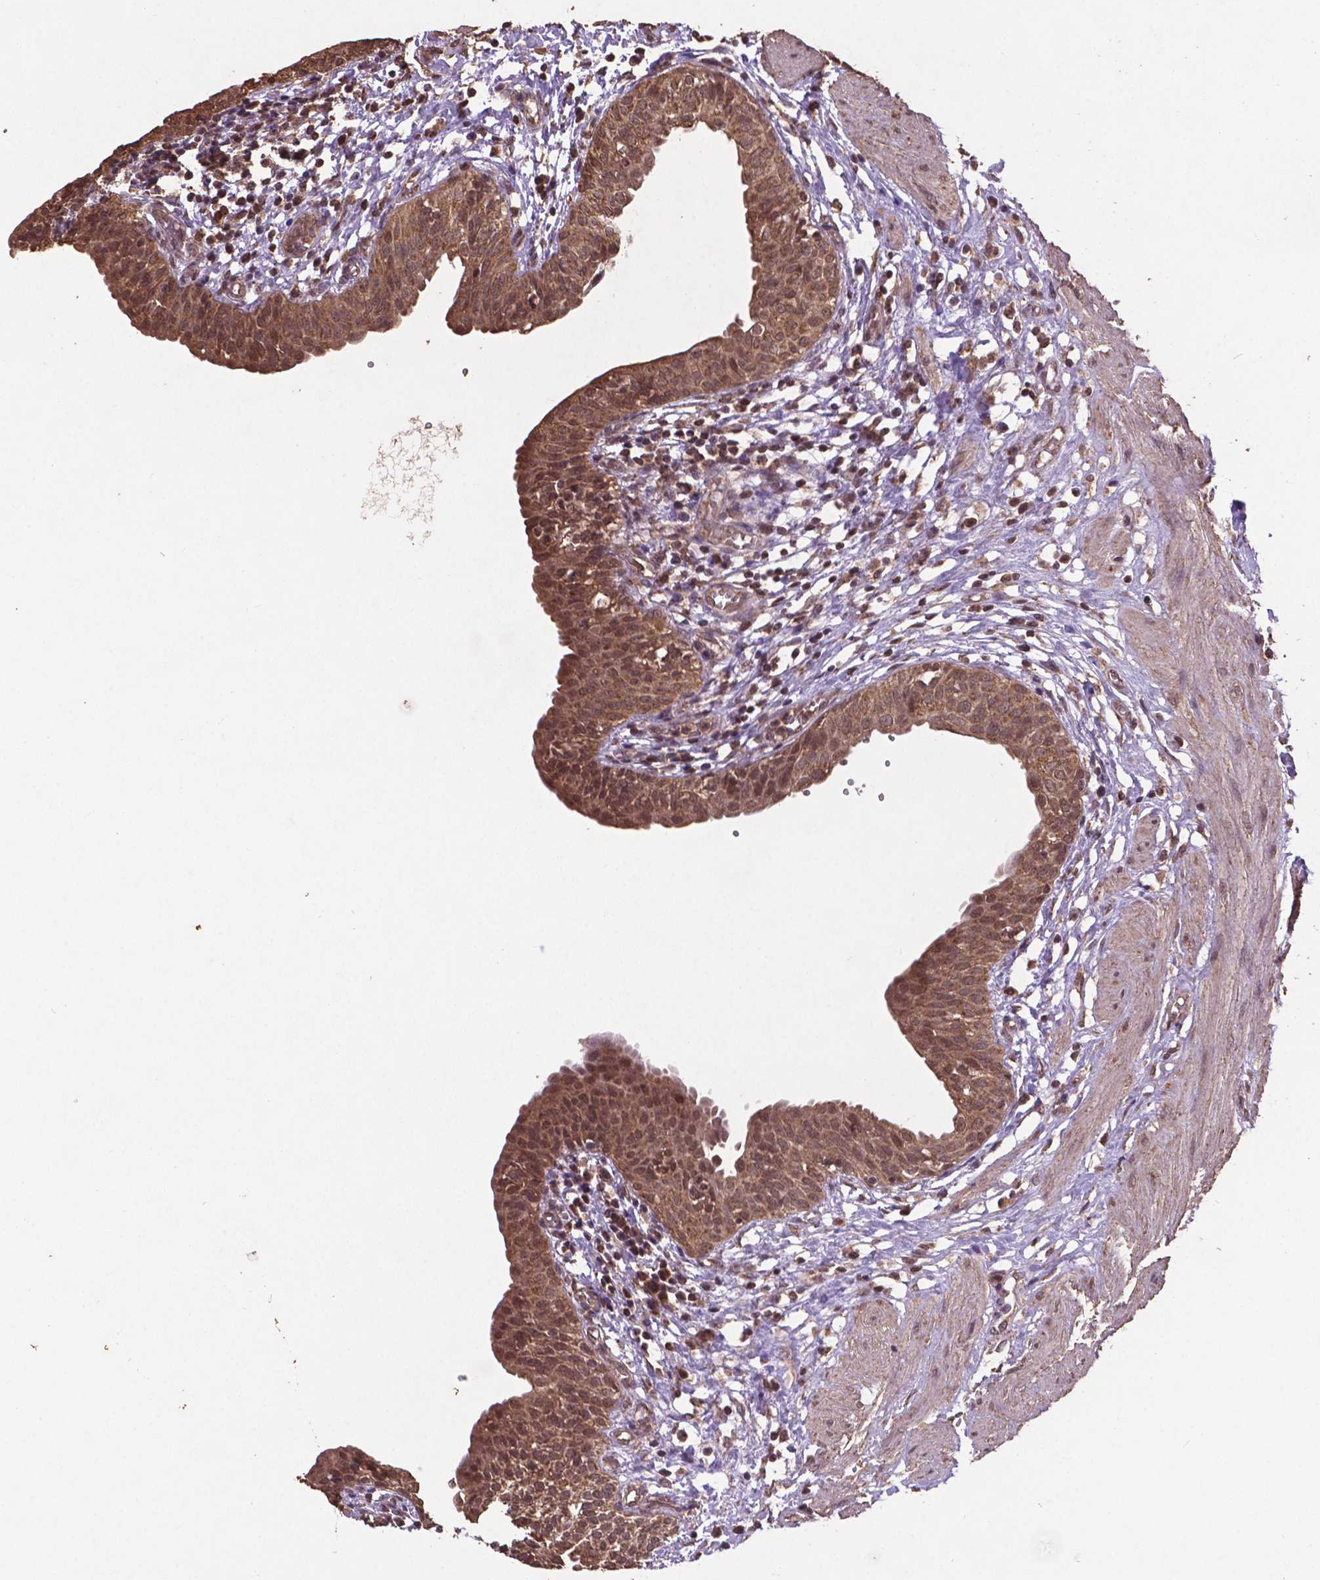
{"staining": {"intensity": "moderate", "quantity": ">75%", "location": "cytoplasmic/membranous,nuclear"}, "tissue": "urinary bladder", "cell_type": "Urothelial cells", "image_type": "normal", "snomed": [{"axis": "morphology", "description": "Normal tissue, NOS"}, {"axis": "topography", "description": "Urinary bladder"}], "caption": "IHC histopathology image of normal urinary bladder: urinary bladder stained using immunohistochemistry reveals medium levels of moderate protein expression localized specifically in the cytoplasmic/membranous,nuclear of urothelial cells, appearing as a cytoplasmic/membranous,nuclear brown color.", "gene": "DCAF1", "patient": {"sex": "male", "age": 55}}